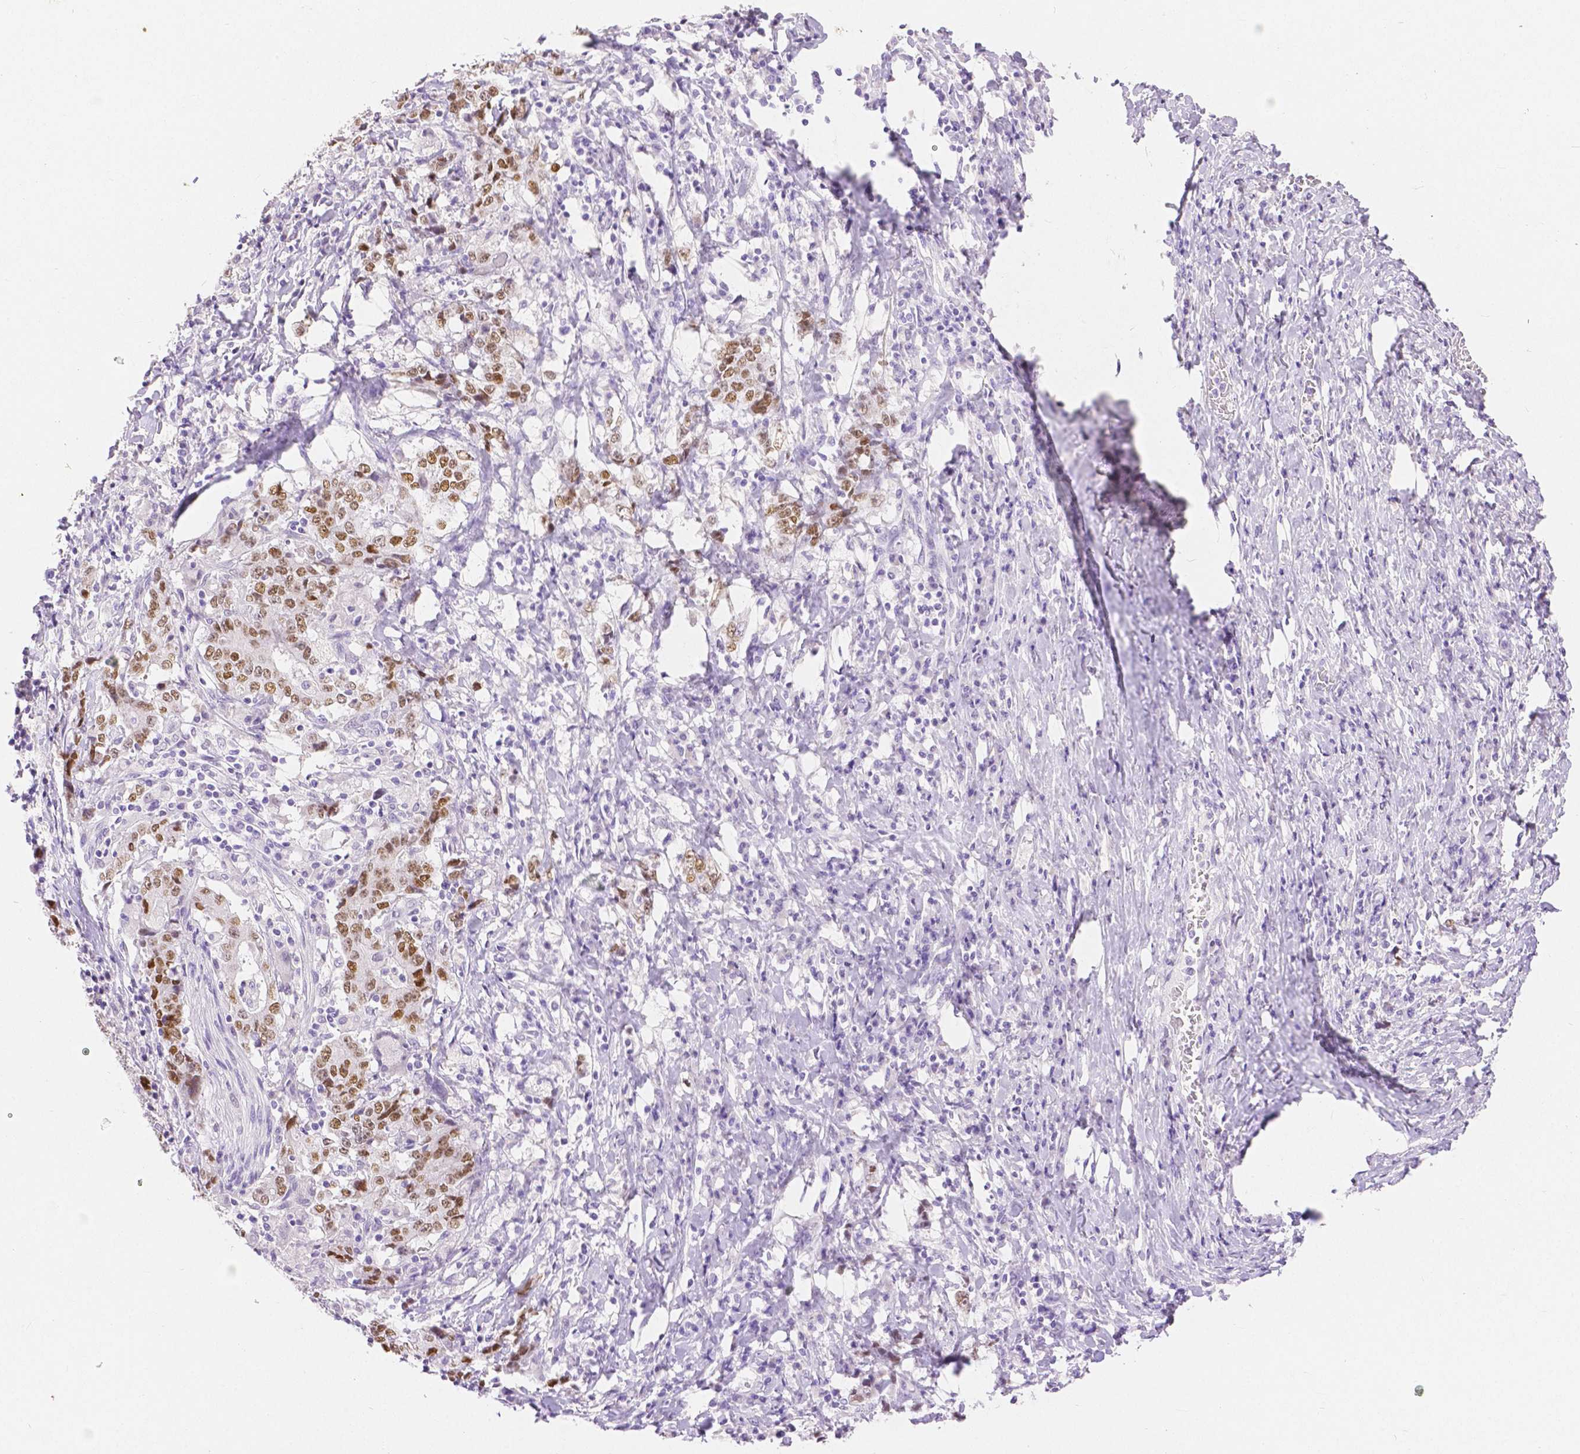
{"staining": {"intensity": "moderate", "quantity": ">75%", "location": "nuclear"}, "tissue": "stomach cancer", "cell_type": "Tumor cells", "image_type": "cancer", "snomed": [{"axis": "morphology", "description": "Normal tissue, NOS"}, {"axis": "morphology", "description": "Adenocarcinoma, NOS"}, {"axis": "topography", "description": "Stomach, upper"}, {"axis": "topography", "description": "Stomach"}], "caption": "Protein expression analysis of human adenocarcinoma (stomach) reveals moderate nuclear positivity in about >75% of tumor cells.", "gene": "HNF1B", "patient": {"sex": "male", "age": 59}}